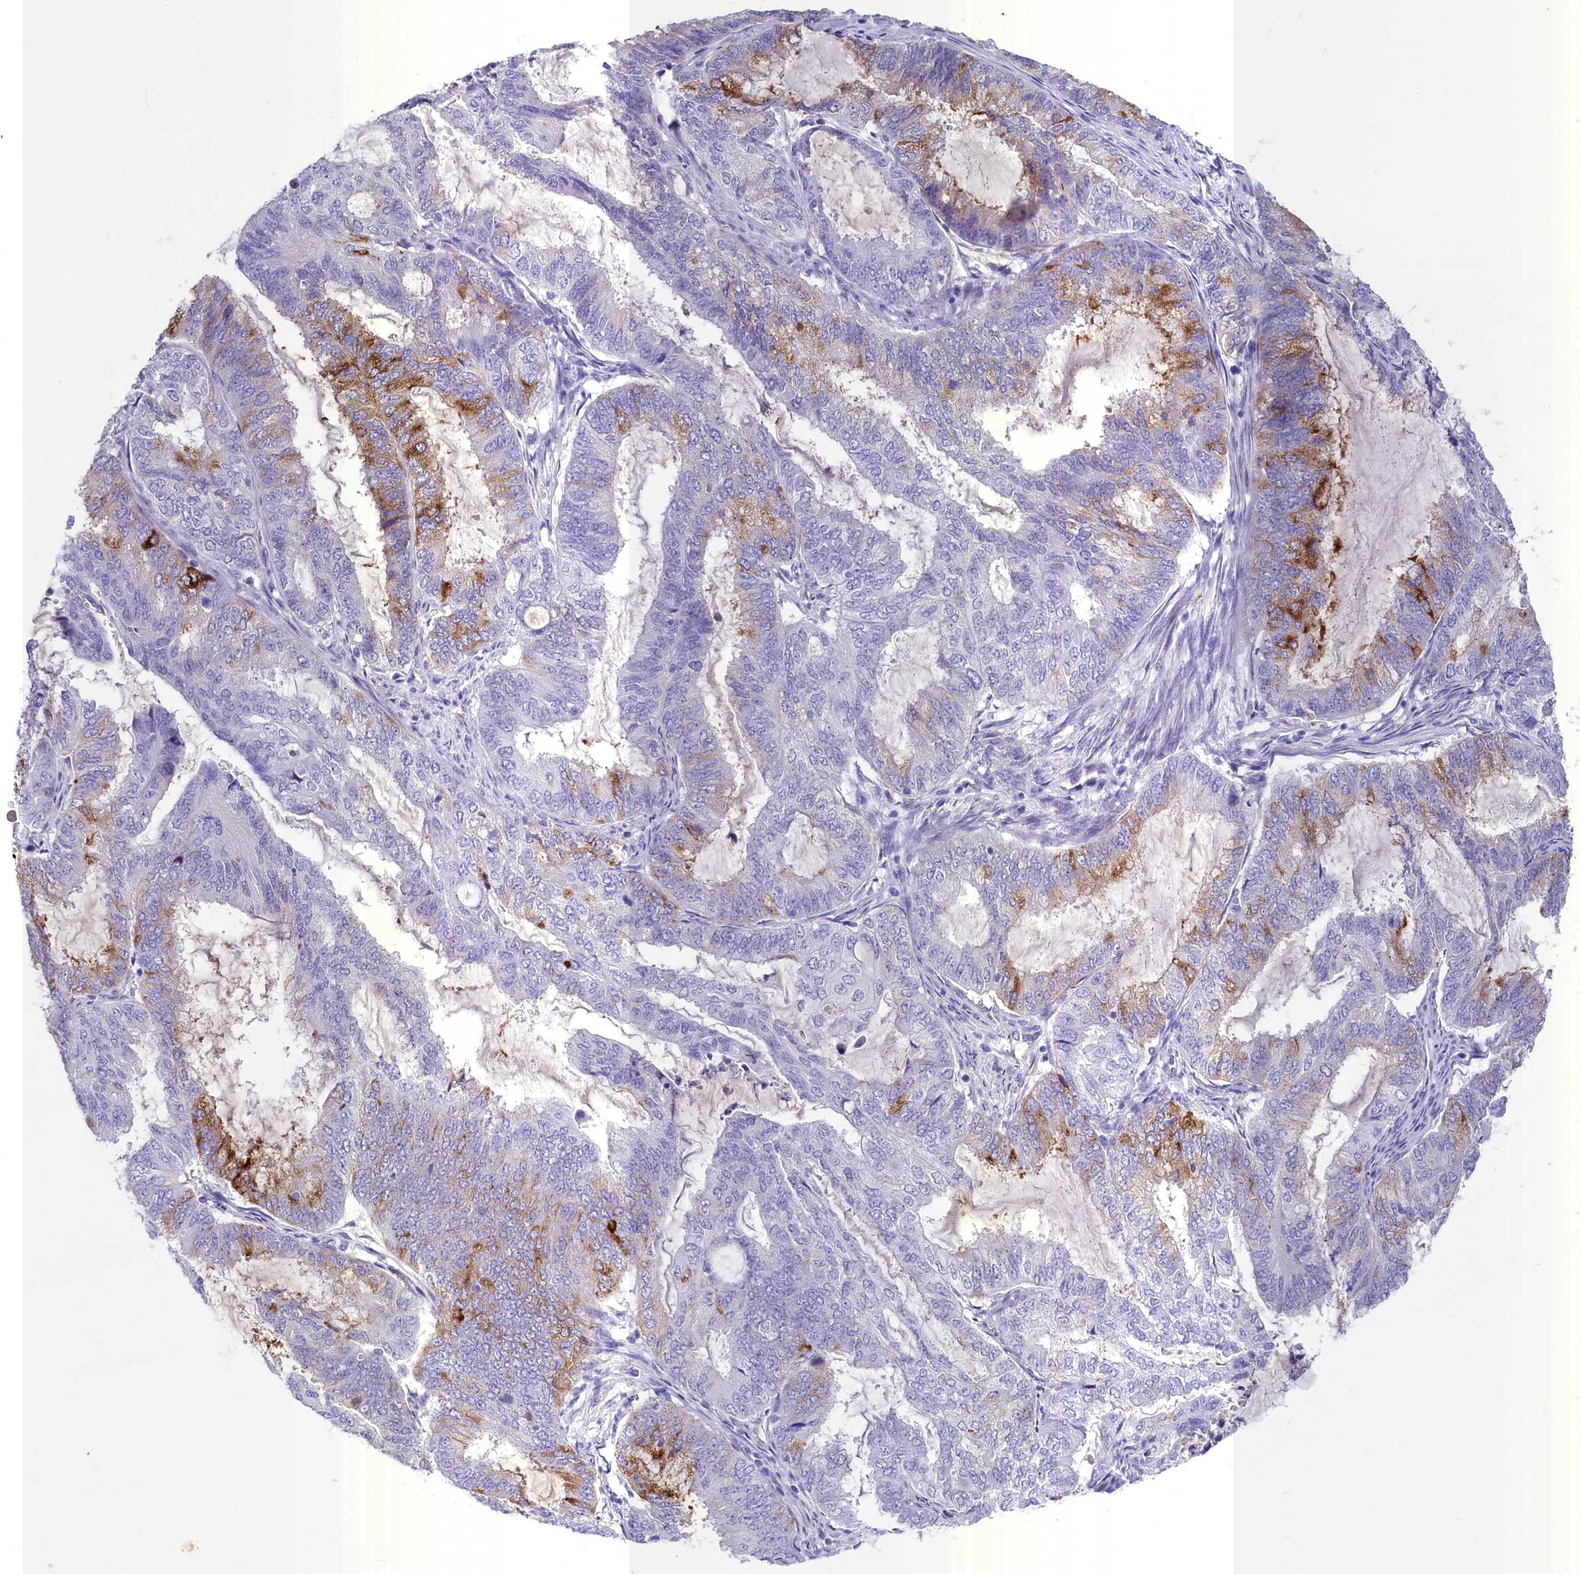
{"staining": {"intensity": "moderate", "quantity": "<25%", "location": "cytoplasmic/membranous"}, "tissue": "endometrial cancer", "cell_type": "Tumor cells", "image_type": "cancer", "snomed": [{"axis": "morphology", "description": "Adenocarcinoma, NOS"}, {"axis": "topography", "description": "Endometrium"}], "caption": "An immunohistochemistry image of neoplastic tissue is shown. Protein staining in brown highlights moderate cytoplasmic/membranous positivity in endometrial cancer (adenocarcinoma) within tumor cells. (DAB IHC, brown staining for protein, blue staining for nuclei).", "gene": "INSC", "patient": {"sex": "female", "age": 51}}